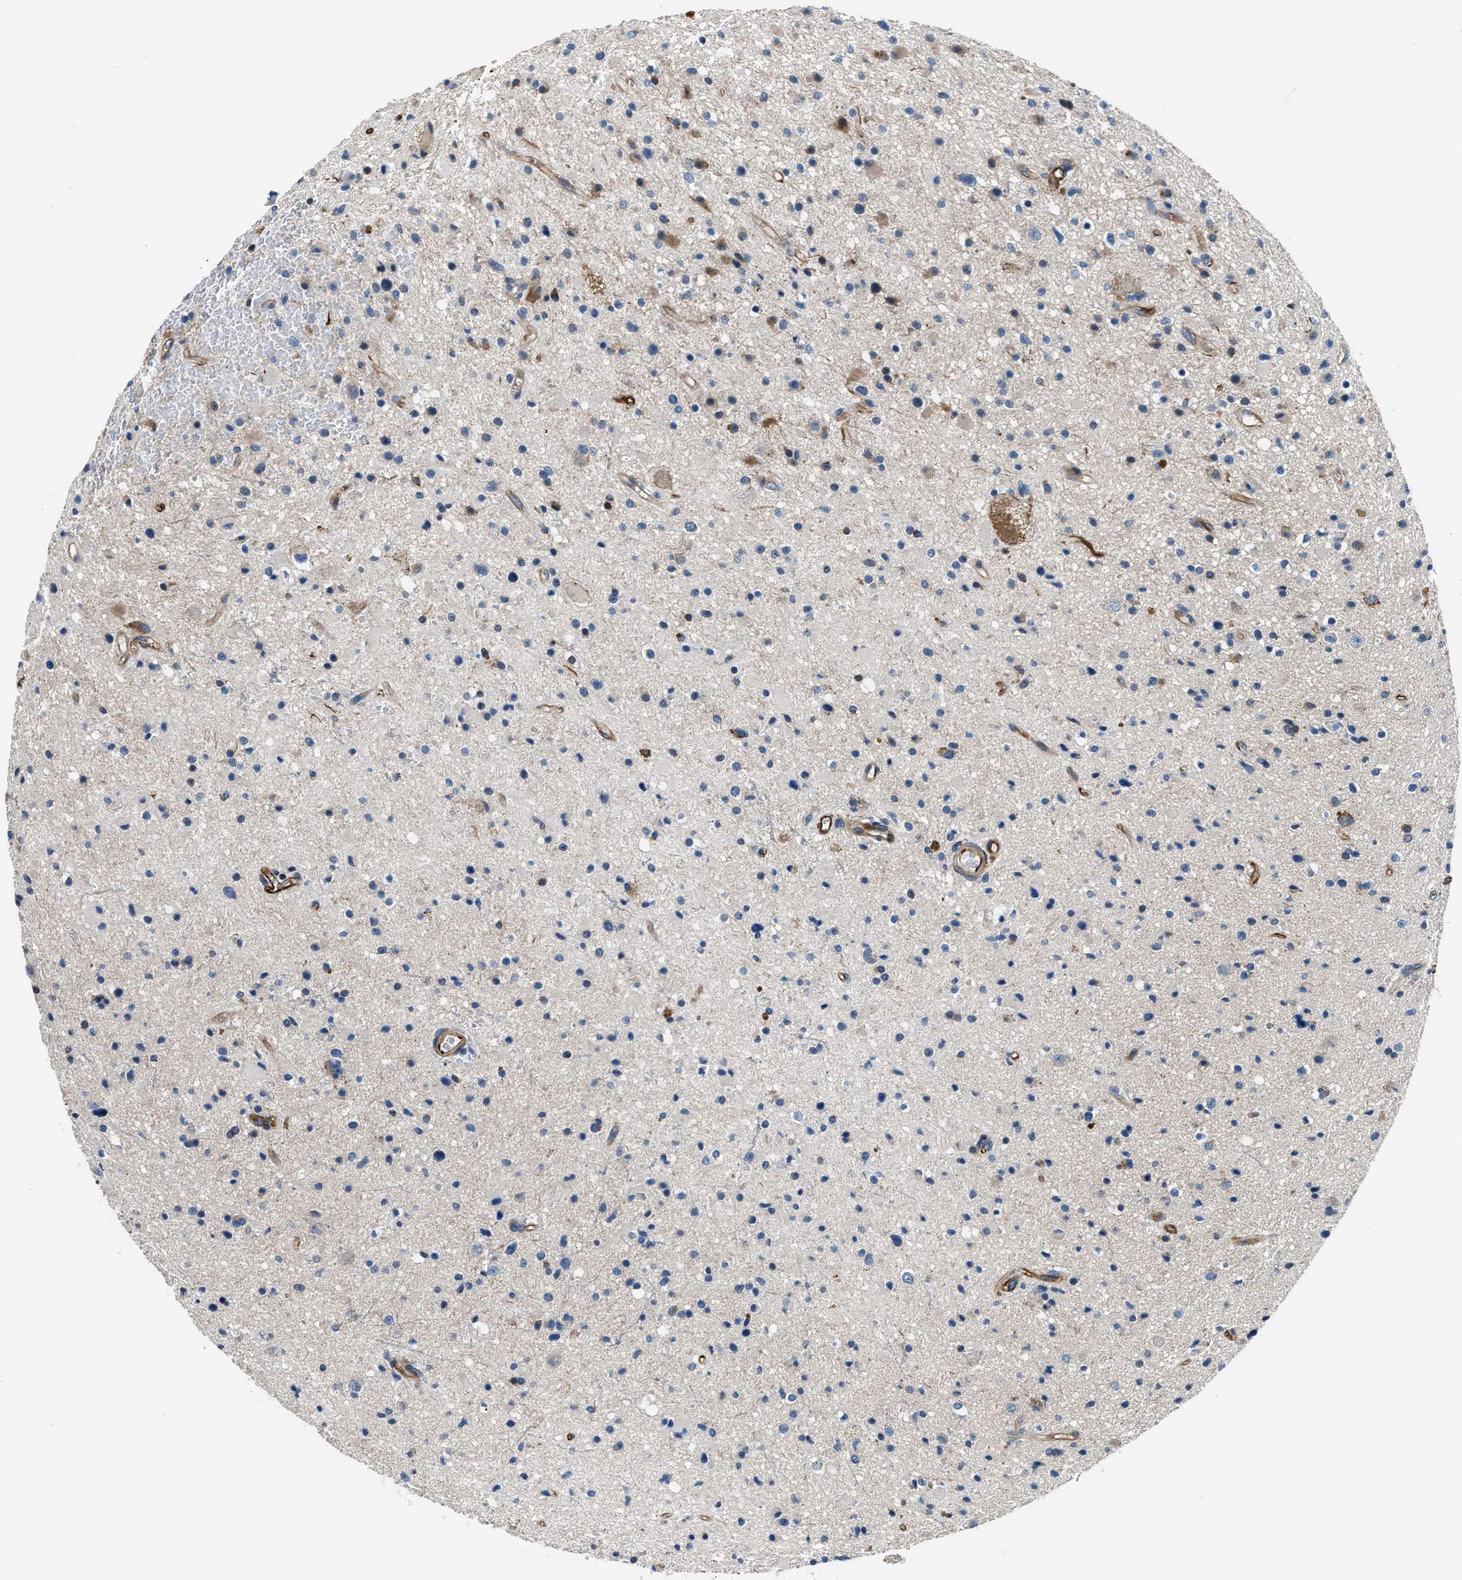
{"staining": {"intensity": "negative", "quantity": "none", "location": "none"}, "tissue": "glioma", "cell_type": "Tumor cells", "image_type": "cancer", "snomed": [{"axis": "morphology", "description": "Glioma, malignant, High grade"}, {"axis": "topography", "description": "Brain"}], "caption": "Malignant glioma (high-grade) was stained to show a protein in brown. There is no significant staining in tumor cells. Nuclei are stained in blue.", "gene": "MPDZ", "patient": {"sex": "male", "age": 33}}